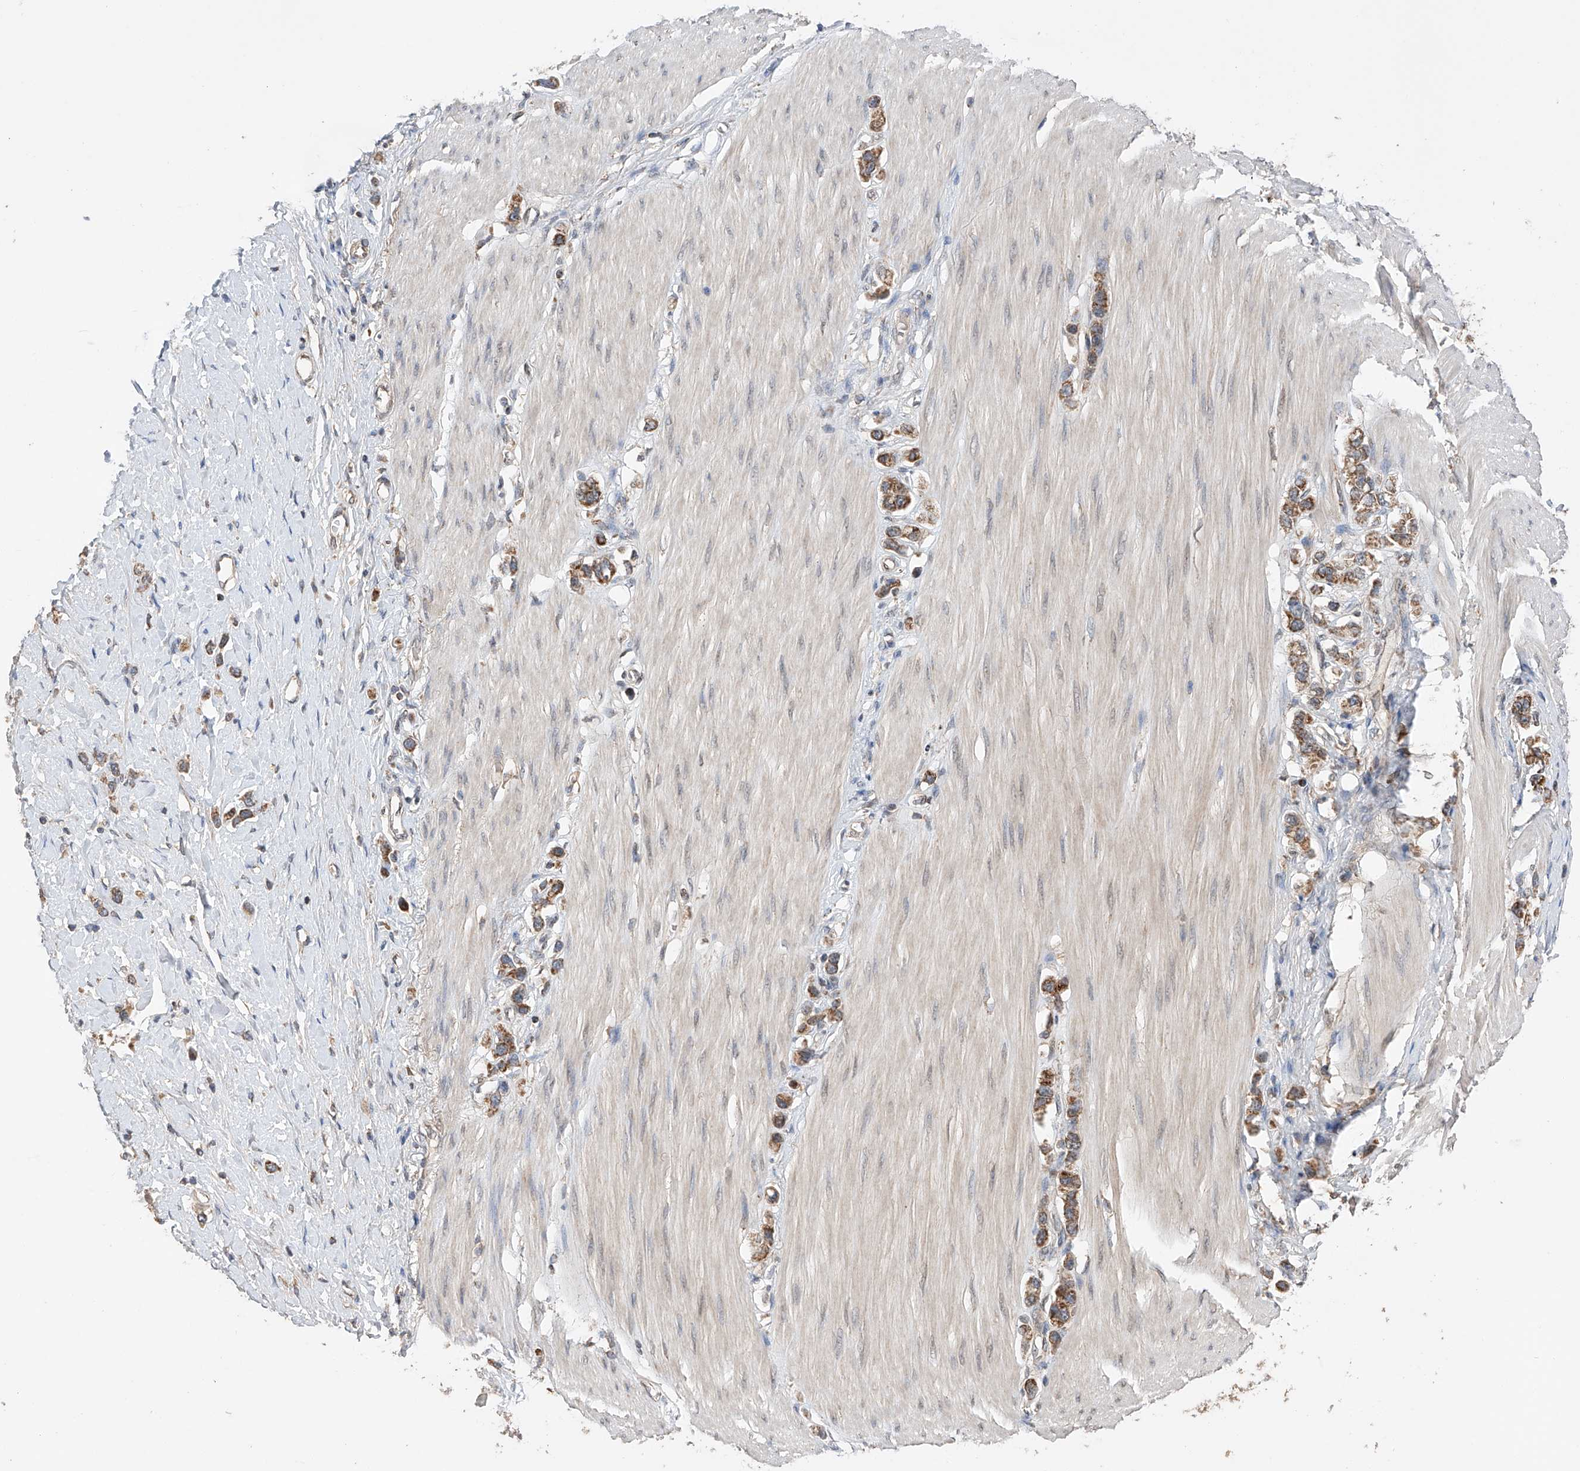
{"staining": {"intensity": "moderate", "quantity": ">75%", "location": "cytoplasmic/membranous"}, "tissue": "stomach cancer", "cell_type": "Tumor cells", "image_type": "cancer", "snomed": [{"axis": "morphology", "description": "Adenocarcinoma, NOS"}, {"axis": "topography", "description": "Stomach"}], "caption": "An image showing moderate cytoplasmic/membranous staining in approximately >75% of tumor cells in stomach cancer (adenocarcinoma), as visualized by brown immunohistochemical staining.", "gene": "SDHAF4", "patient": {"sex": "female", "age": 65}}